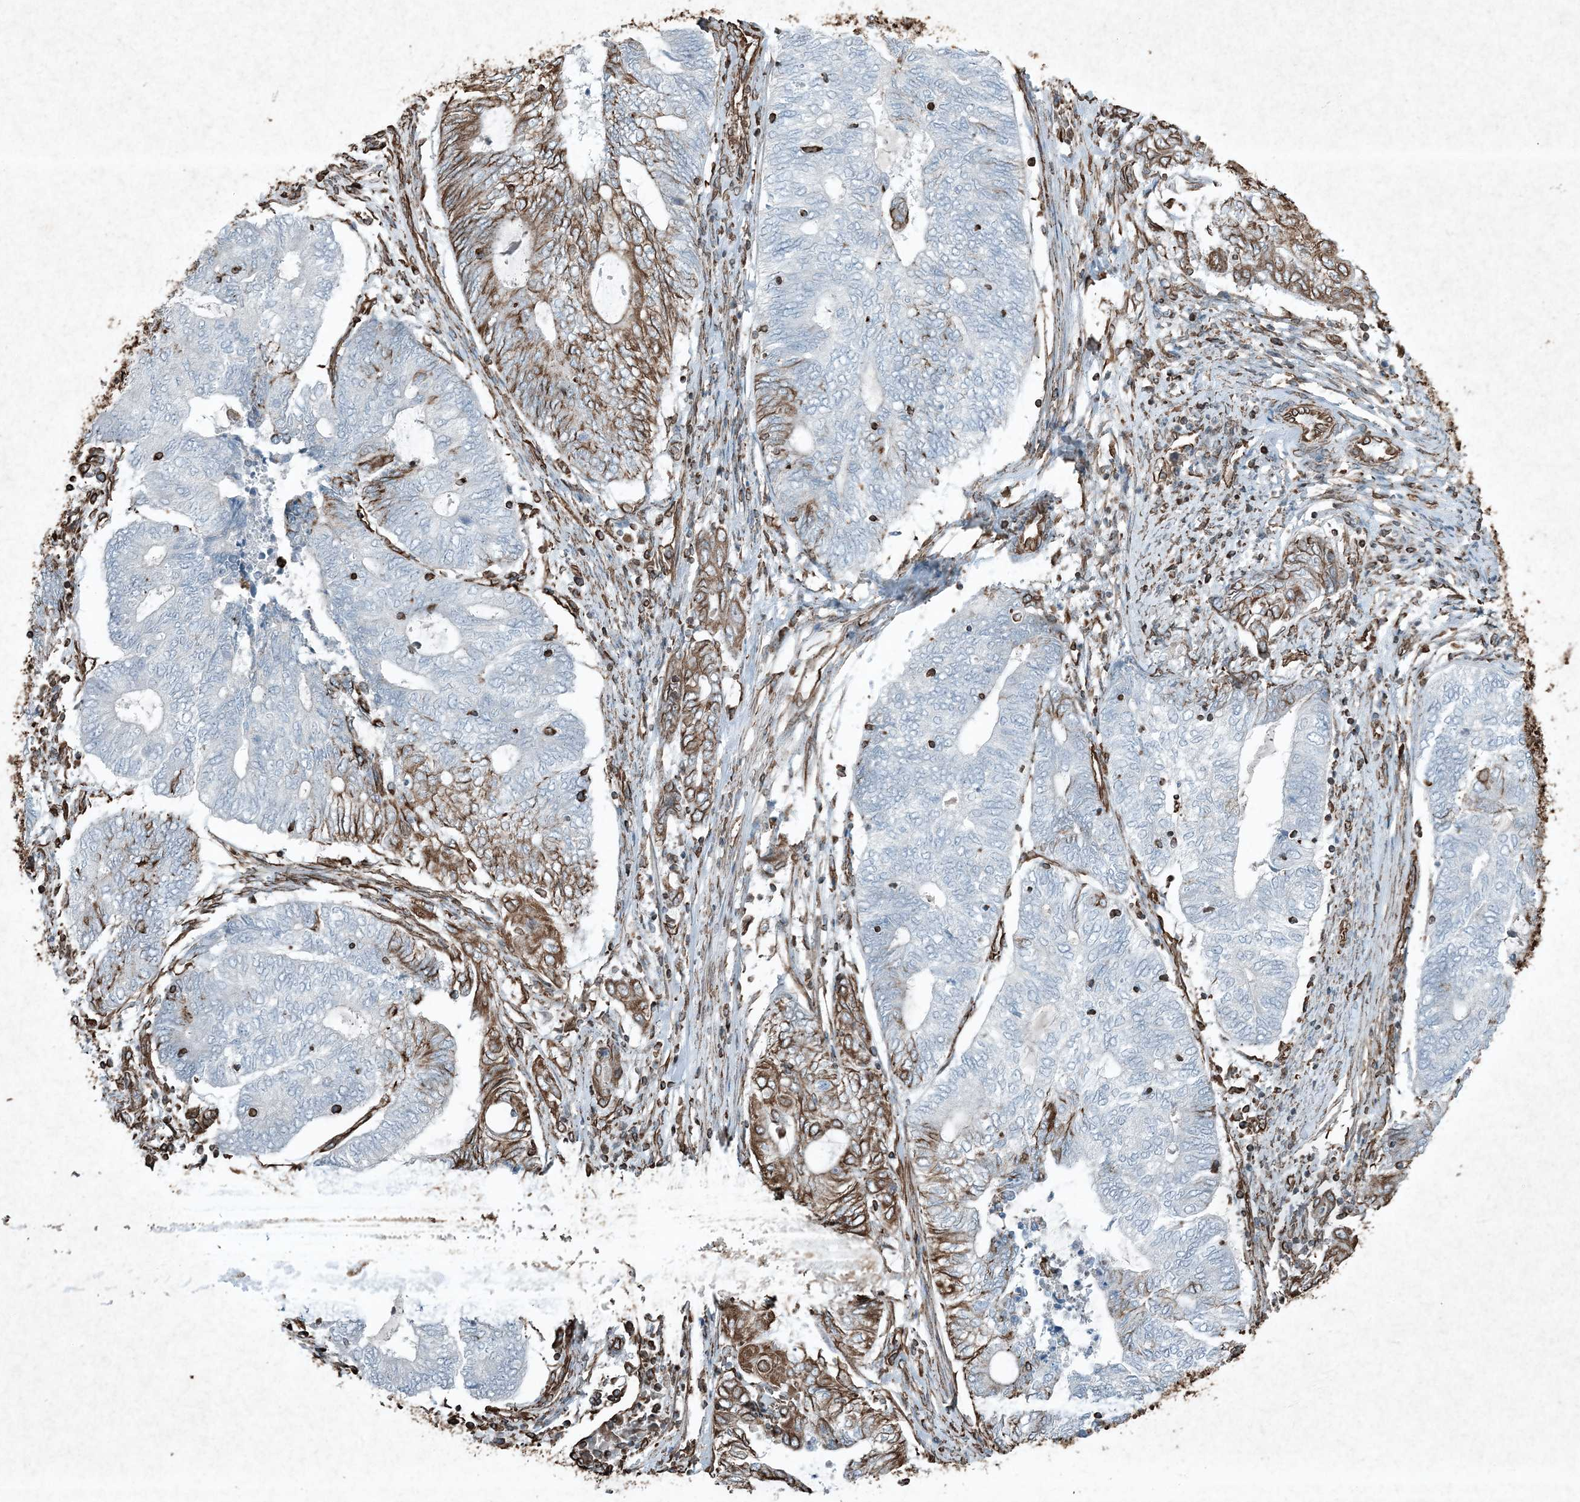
{"staining": {"intensity": "moderate", "quantity": "<25%", "location": "cytoplasmic/membranous"}, "tissue": "endometrial cancer", "cell_type": "Tumor cells", "image_type": "cancer", "snomed": [{"axis": "morphology", "description": "Adenocarcinoma, NOS"}, {"axis": "topography", "description": "Uterus"}, {"axis": "topography", "description": "Endometrium"}], "caption": "A high-resolution photomicrograph shows IHC staining of endometrial cancer (adenocarcinoma), which shows moderate cytoplasmic/membranous staining in about <25% of tumor cells.", "gene": "RYK", "patient": {"sex": "female", "age": 70}}